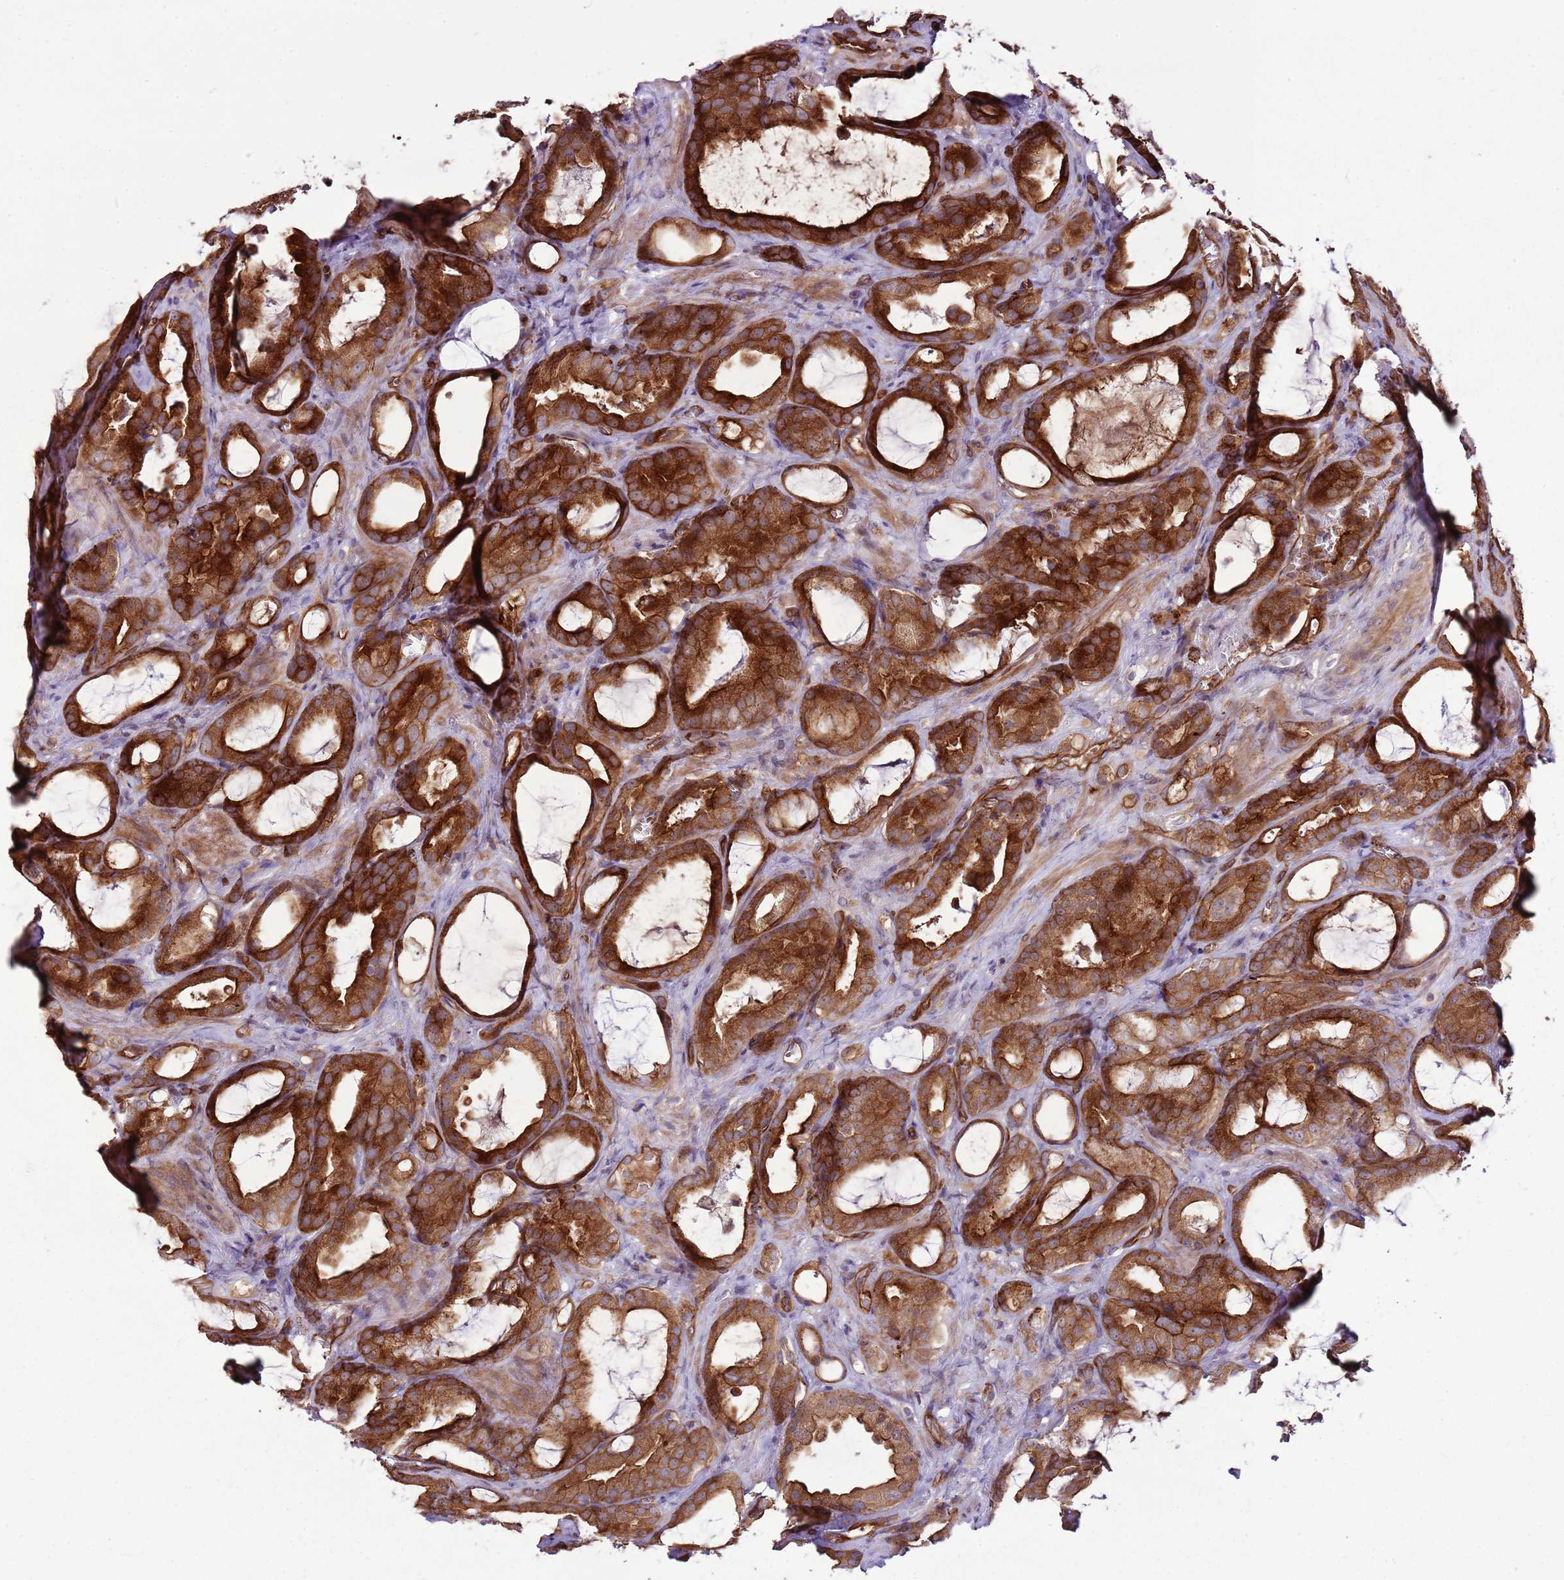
{"staining": {"intensity": "strong", "quantity": ">75%", "location": "cytoplasmic/membranous"}, "tissue": "prostate cancer", "cell_type": "Tumor cells", "image_type": "cancer", "snomed": [{"axis": "morphology", "description": "Adenocarcinoma, High grade"}, {"axis": "topography", "description": "Prostate"}], "caption": "Immunohistochemistry (IHC) (DAB (3,3'-diaminobenzidine)) staining of human high-grade adenocarcinoma (prostate) displays strong cytoplasmic/membranous protein positivity in approximately >75% of tumor cells. (DAB = brown stain, brightfield microscopy at high magnification).", "gene": "ZNF827", "patient": {"sex": "male", "age": 72}}